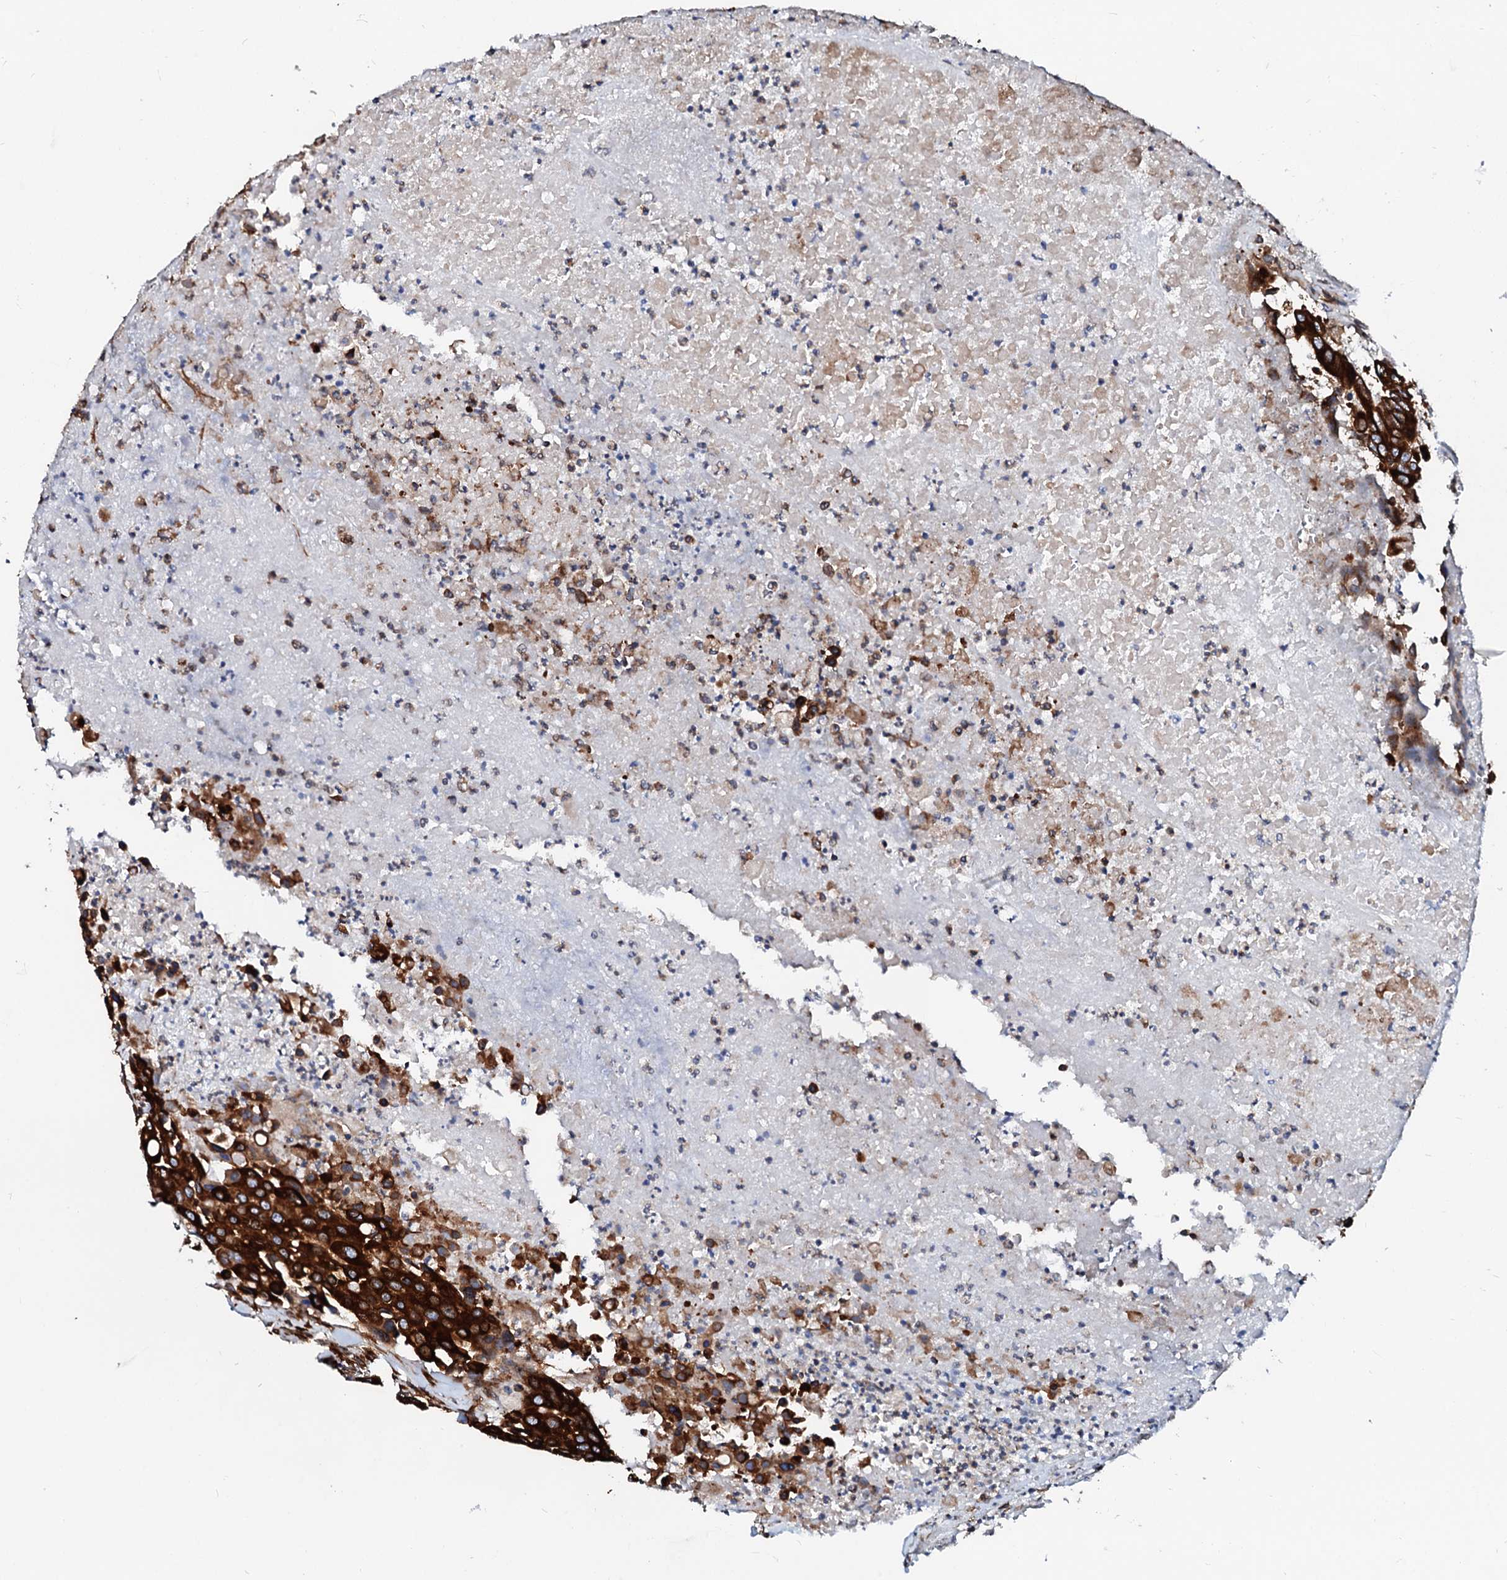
{"staining": {"intensity": "strong", "quantity": ">75%", "location": "cytoplasmic/membranous"}, "tissue": "colorectal cancer", "cell_type": "Tumor cells", "image_type": "cancer", "snomed": [{"axis": "morphology", "description": "Adenocarcinoma, NOS"}, {"axis": "topography", "description": "Colon"}], "caption": "Strong cytoplasmic/membranous expression for a protein is identified in about >75% of tumor cells of colorectal adenocarcinoma using IHC.", "gene": "DERL1", "patient": {"sex": "male", "age": 77}}